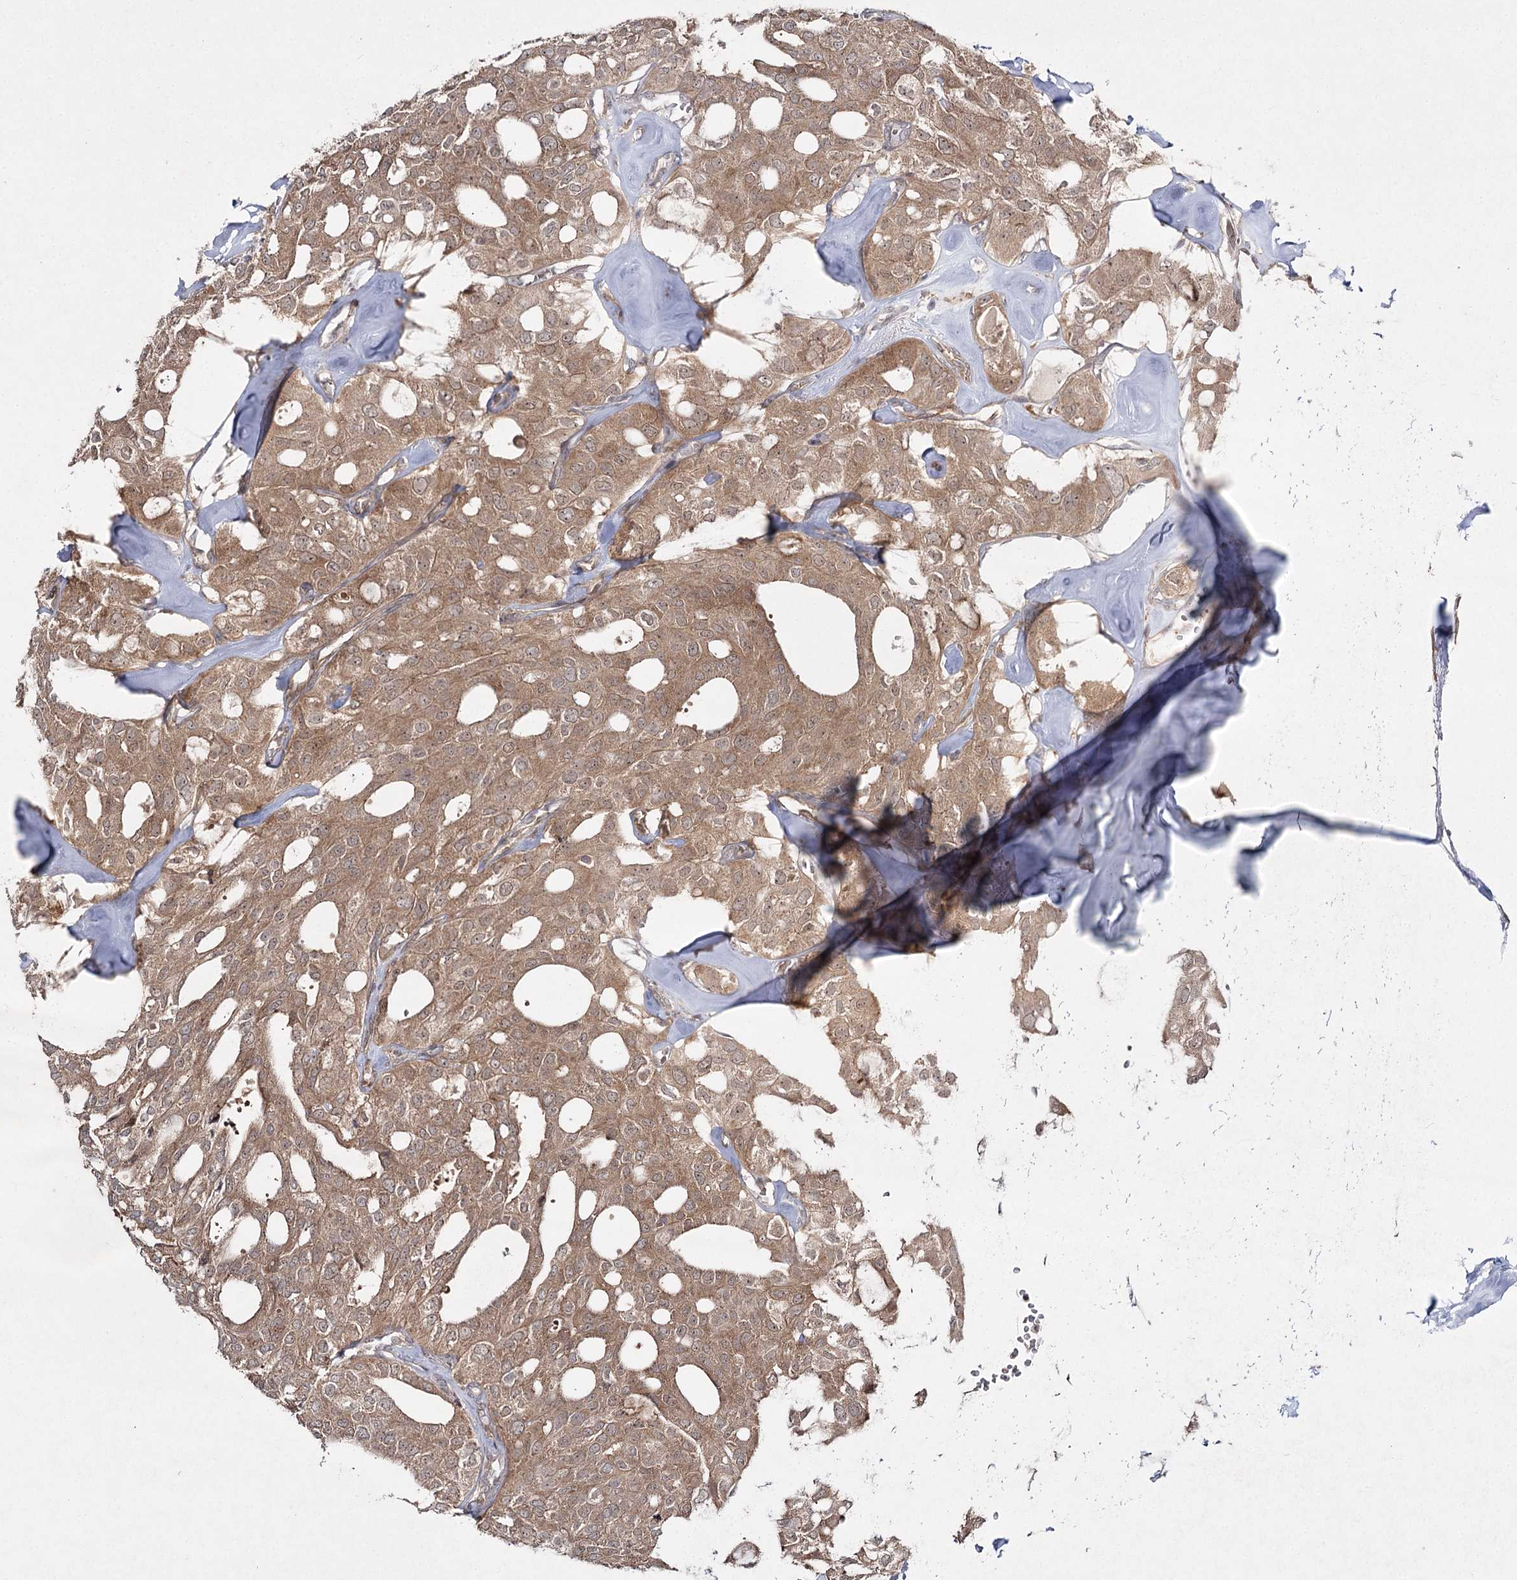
{"staining": {"intensity": "moderate", "quantity": ">75%", "location": "cytoplasmic/membranous"}, "tissue": "thyroid cancer", "cell_type": "Tumor cells", "image_type": "cancer", "snomed": [{"axis": "morphology", "description": "Follicular adenoma carcinoma, NOS"}, {"axis": "topography", "description": "Thyroid gland"}], "caption": "Thyroid cancer tissue exhibits moderate cytoplasmic/membranous positivity in approximately >75% of tumor cells", "gene": "WDR44", "patient": {"sex": "male", "age": 75}}